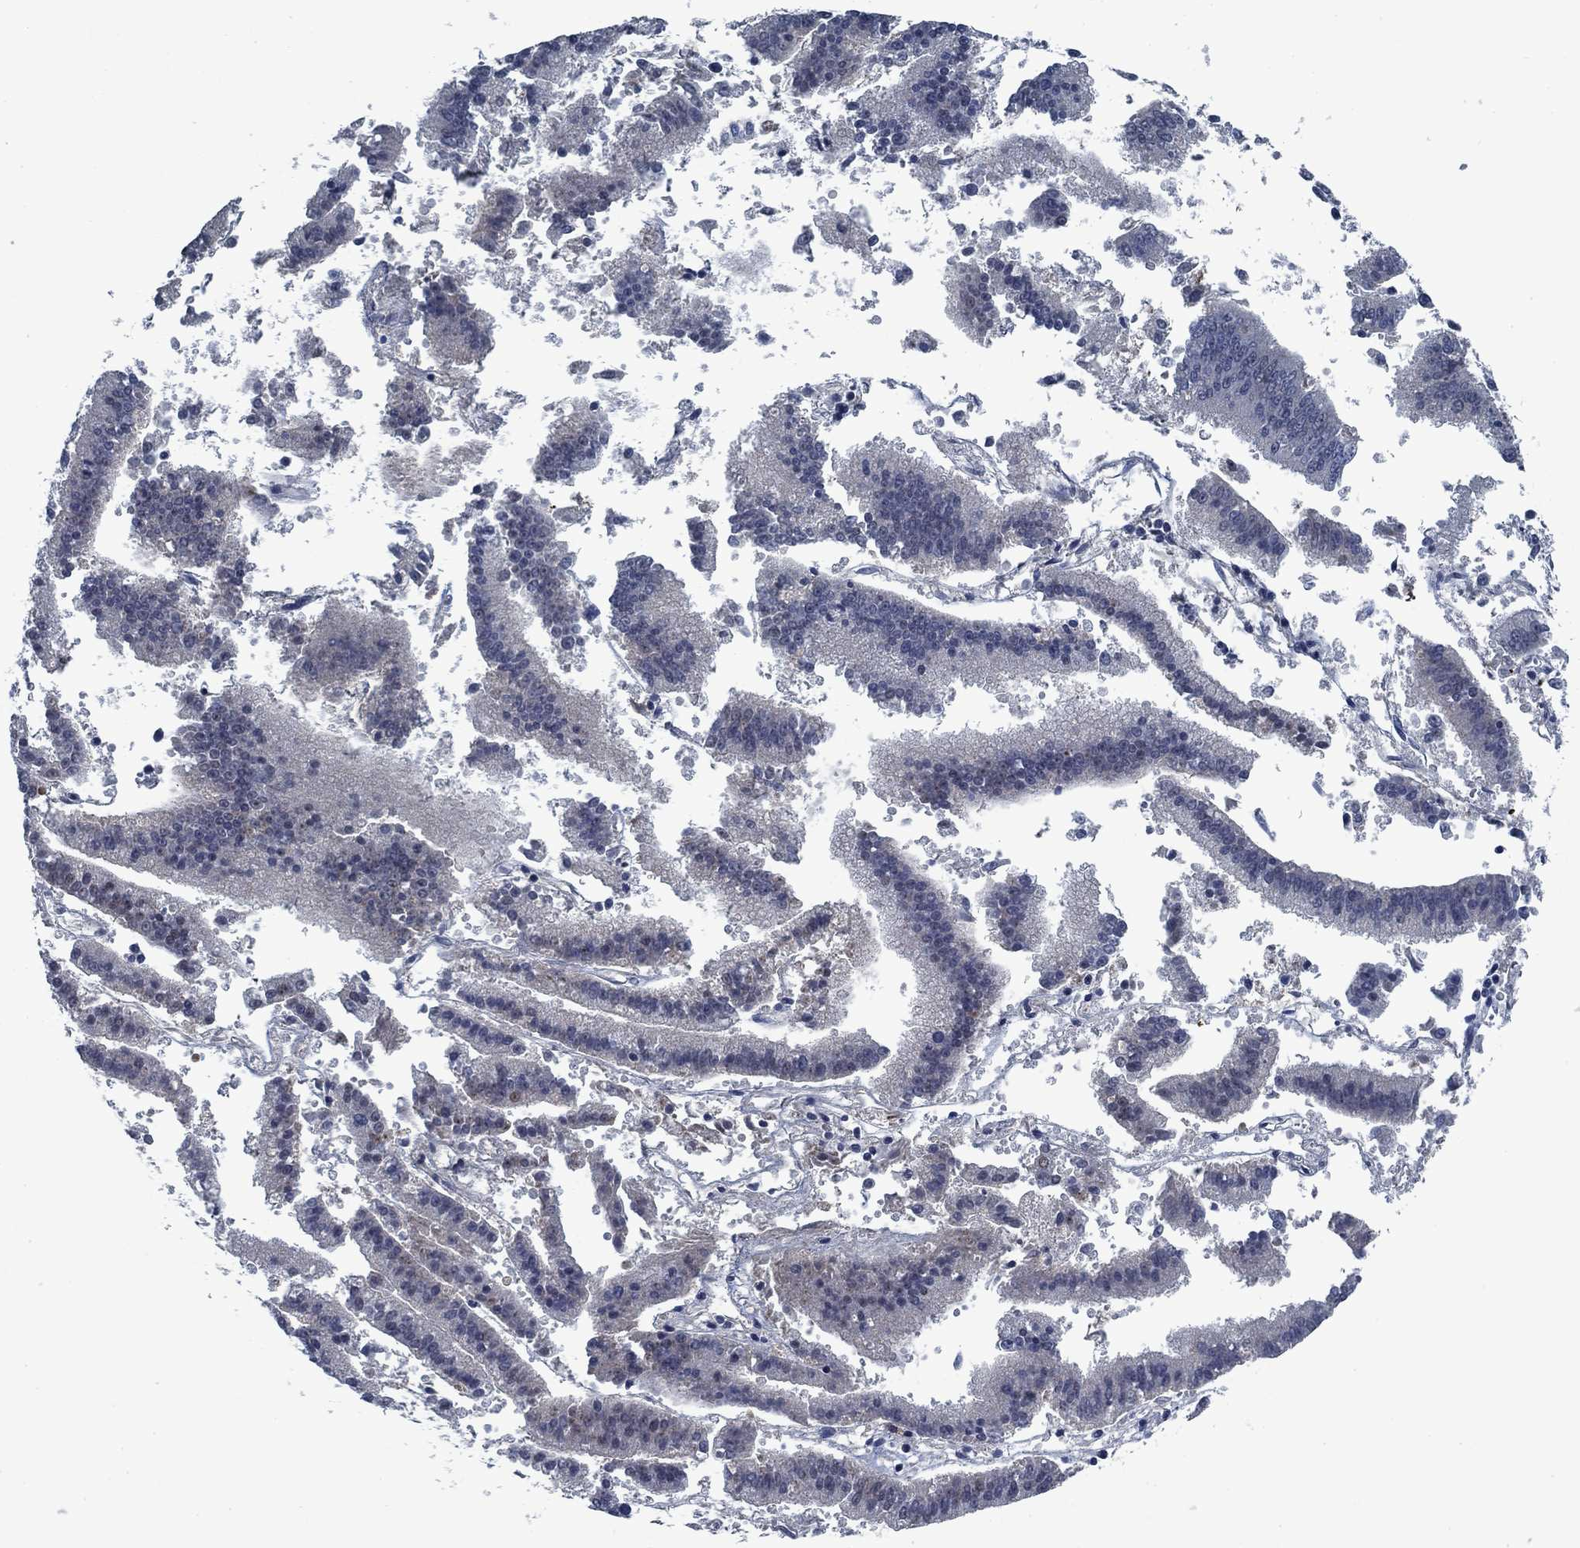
{"staining": {"intensity": "negative", "quantity": "none", "location": "none"}, "tissue": "endometrial cancer", "cell_type": "Tumor cells", "image_type": "cancer", "snomed": [{"axis": "morphology", "description": "Adenocarcinoma, NOS"}, {"axis": "topography", "description": "Endometrium"}], "caption": "High power microscopy photomicrograph of an immunohistochemistry (IHC) histopathology image of adenocarcinoma (endometrial), revealing no significant staining in tumor cells. The staining is performed using DAB brown chromogen with nuclei counter-stained in using hematoxylin.", "gene": "PNMA8A", "patient": {"sex": "female", "age": 66}}